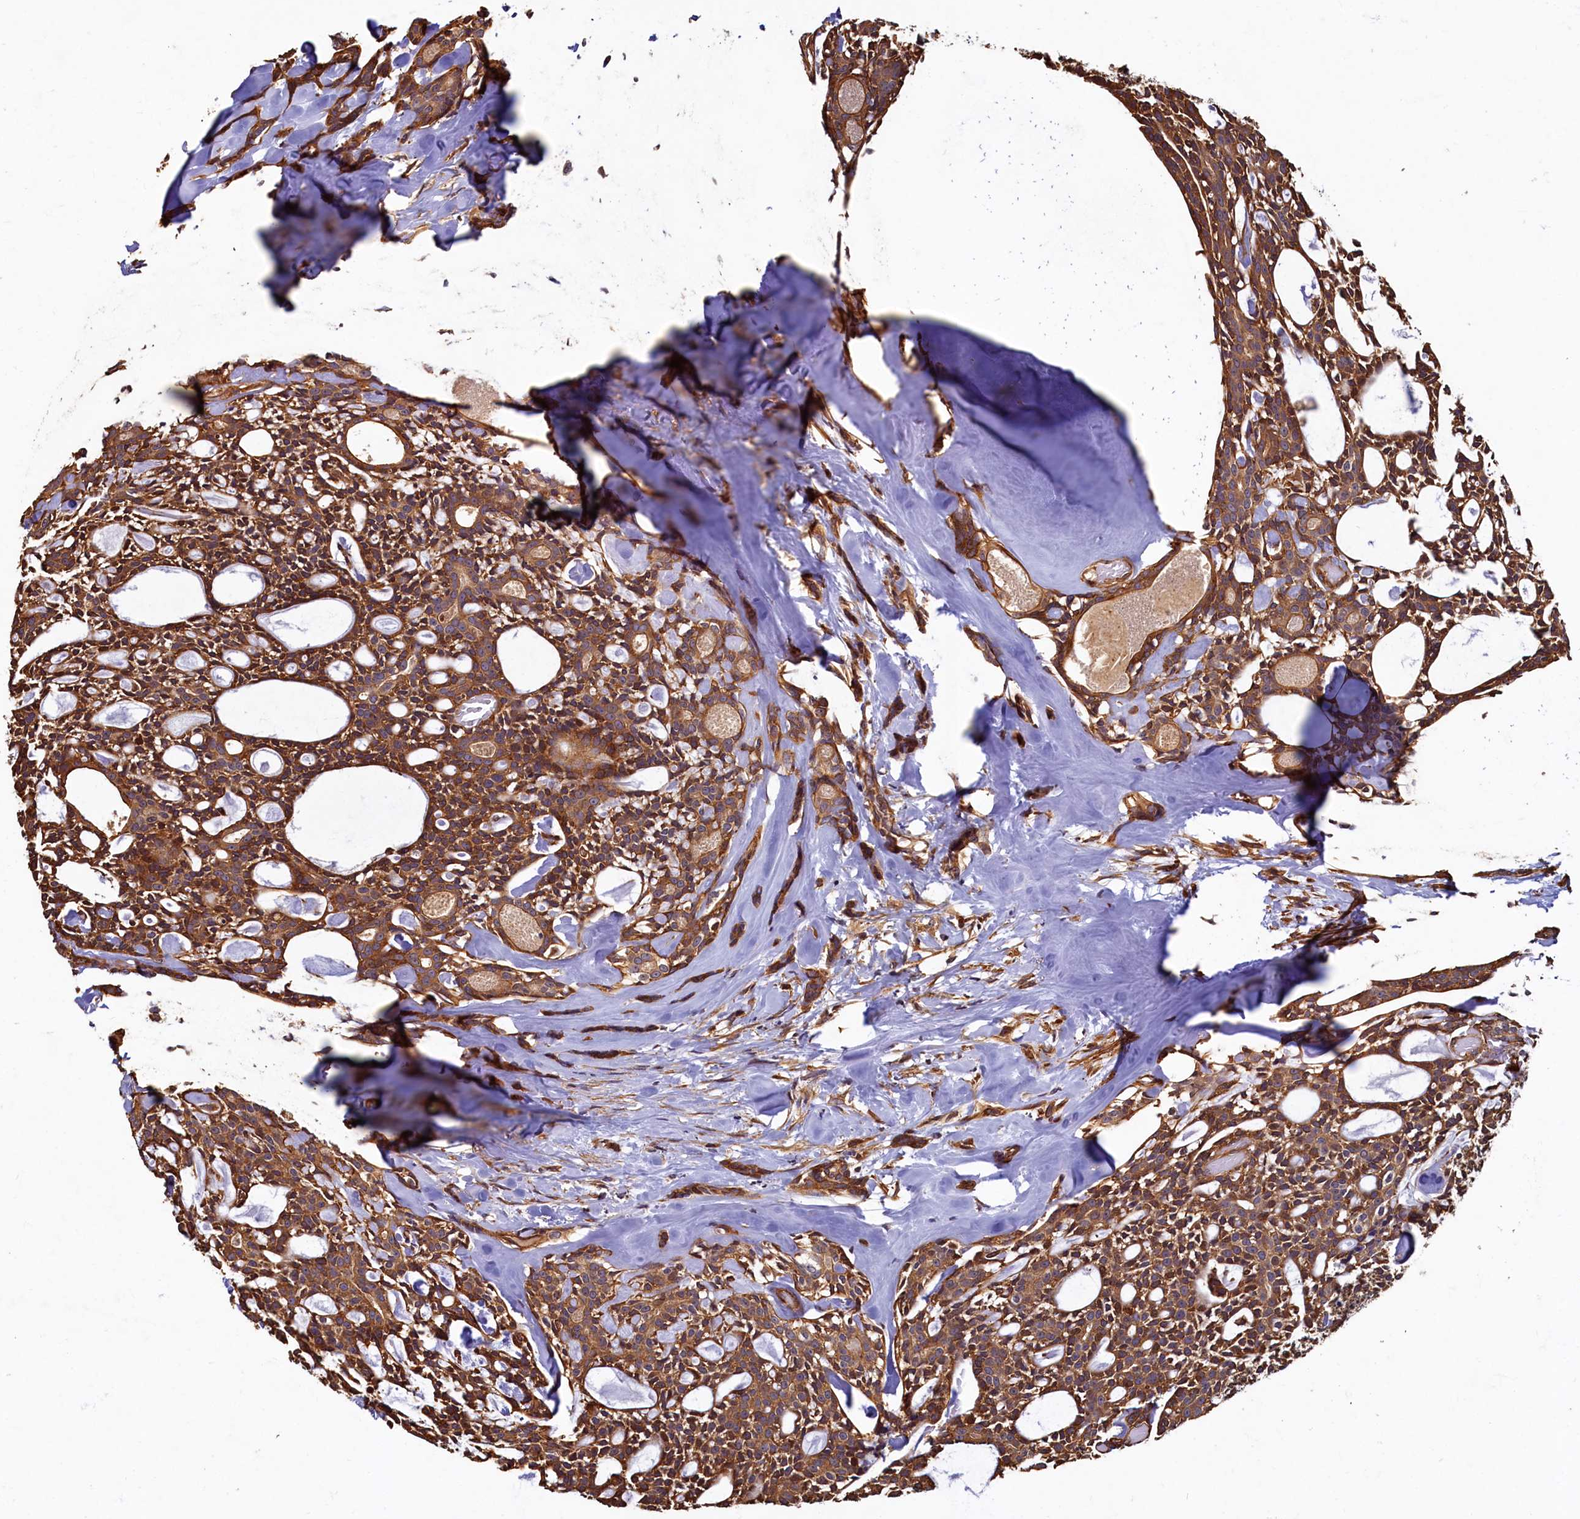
{"staining": {"intensity": "moderate", "quantity": ">75%", "location": "cytoplasmic/membranous"}, "tissue": "head and neck cancer", "cell_type": "Tumor cells", "image_type": "cancer", "snomed": [{"axis": "morphology", "description": "Adenocarcinoma, NOS"}, {"axis": "topography", "description": "Salivary gland"}, {"axis": "topography", "description": "Head-Neck"}], "caption": "Immunohistochemical staining of head and neck cancer (adenocarcinoma) shows medium levels of moderate cytoplasmic/membranous protein positivity in about >75% of tumor cells. (DAB IHC, brown staining for protein, blue staining for nuclei).", "gene": "CCDC102B", "patient": {"sex": "male", "age": 55}}